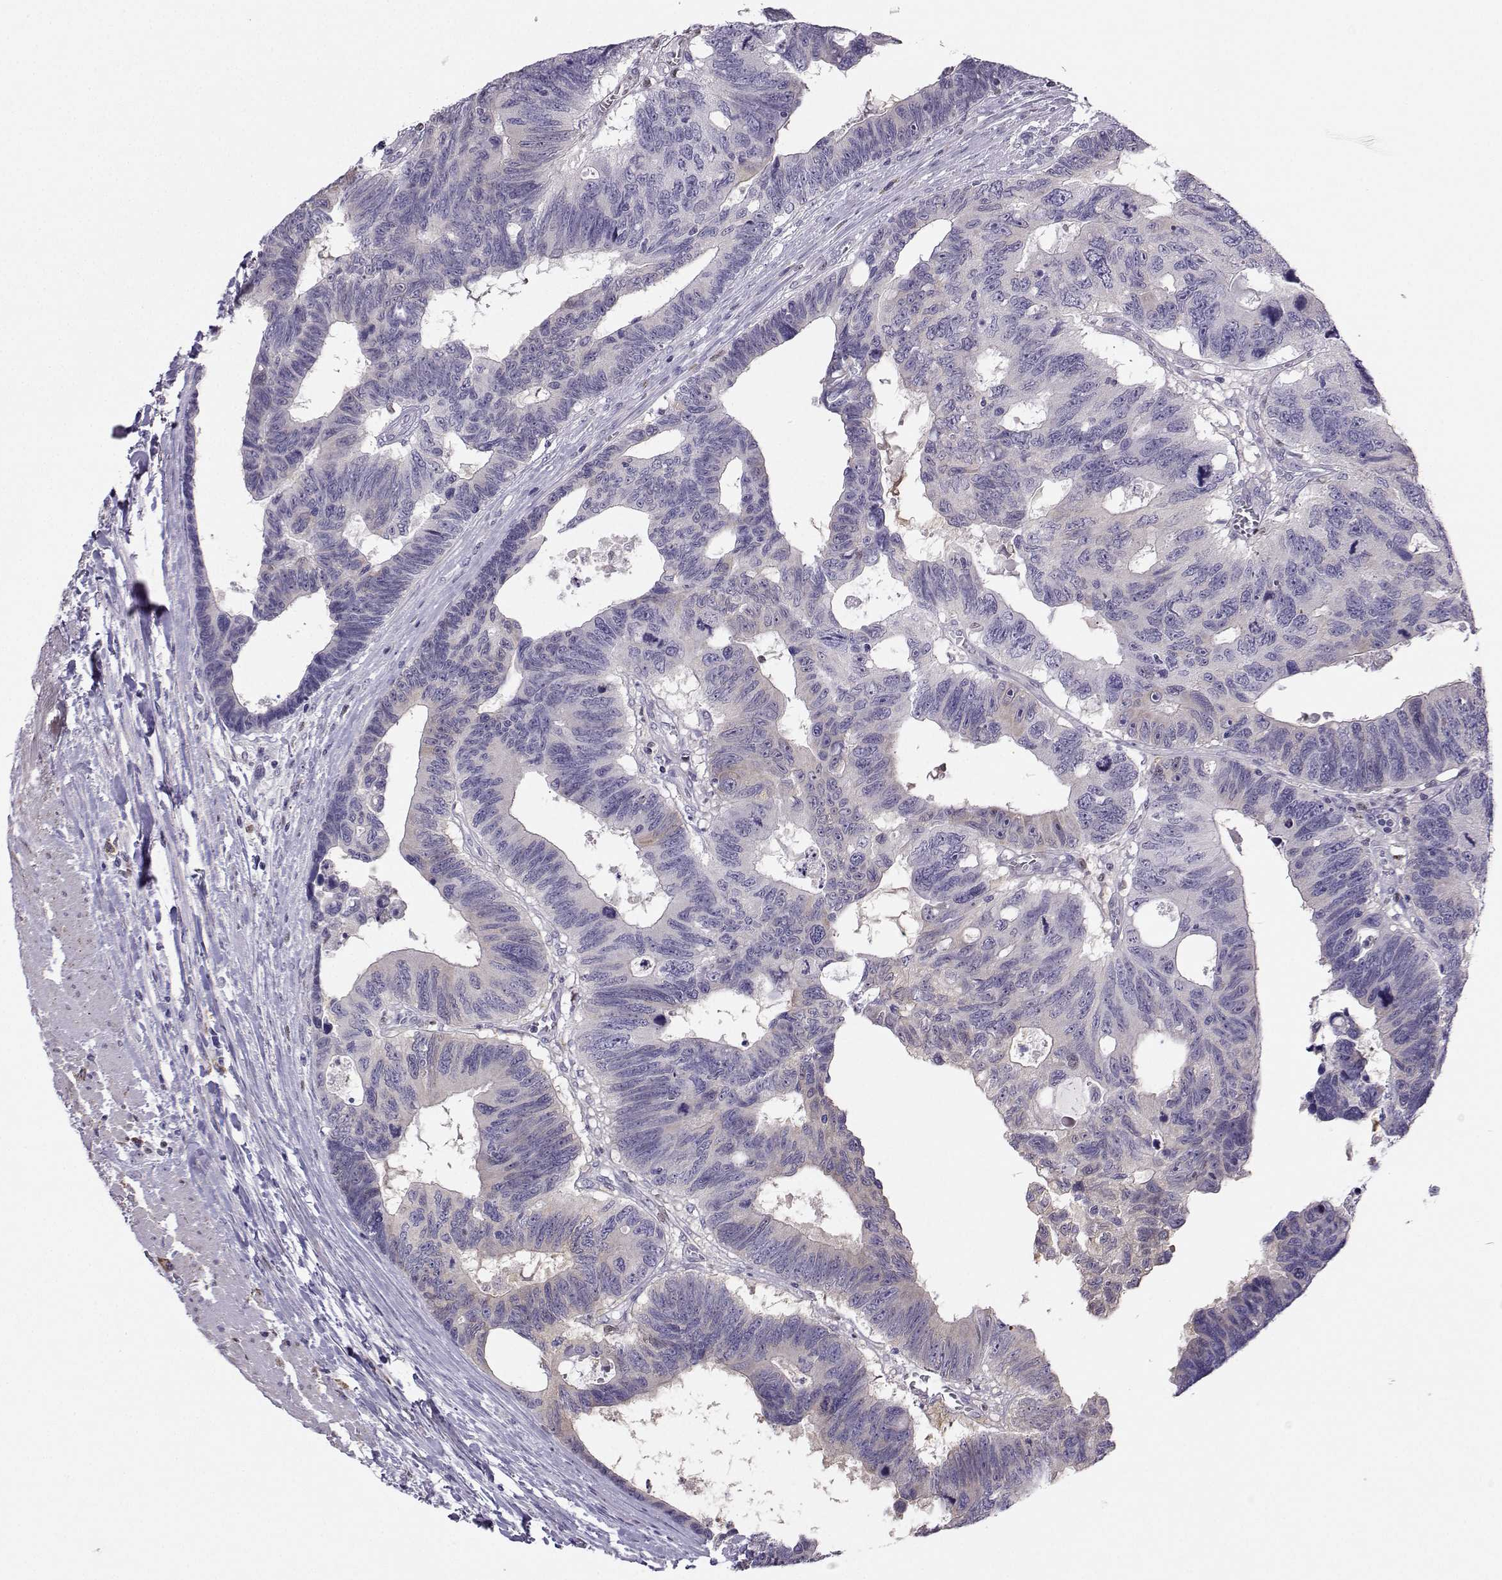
{"staining": {"intensity": "negative", "quantity": "none", "location": "none"}, "tissue": "colorectal cancer", "cell_type": "Tumor cells", "image_type": "cancer", "snomed": [{"axis": "morphology", "description": "Adenocarcinoma, NOS"}, {"axis": "topography", "description": "Colon"}], "caption": "Immunohistochemistry (IHC) of human colorectal cancer displays no staining in tumor cells.", "gene": "DCLK3", "patient": {"sex": "female", "age": 77}}